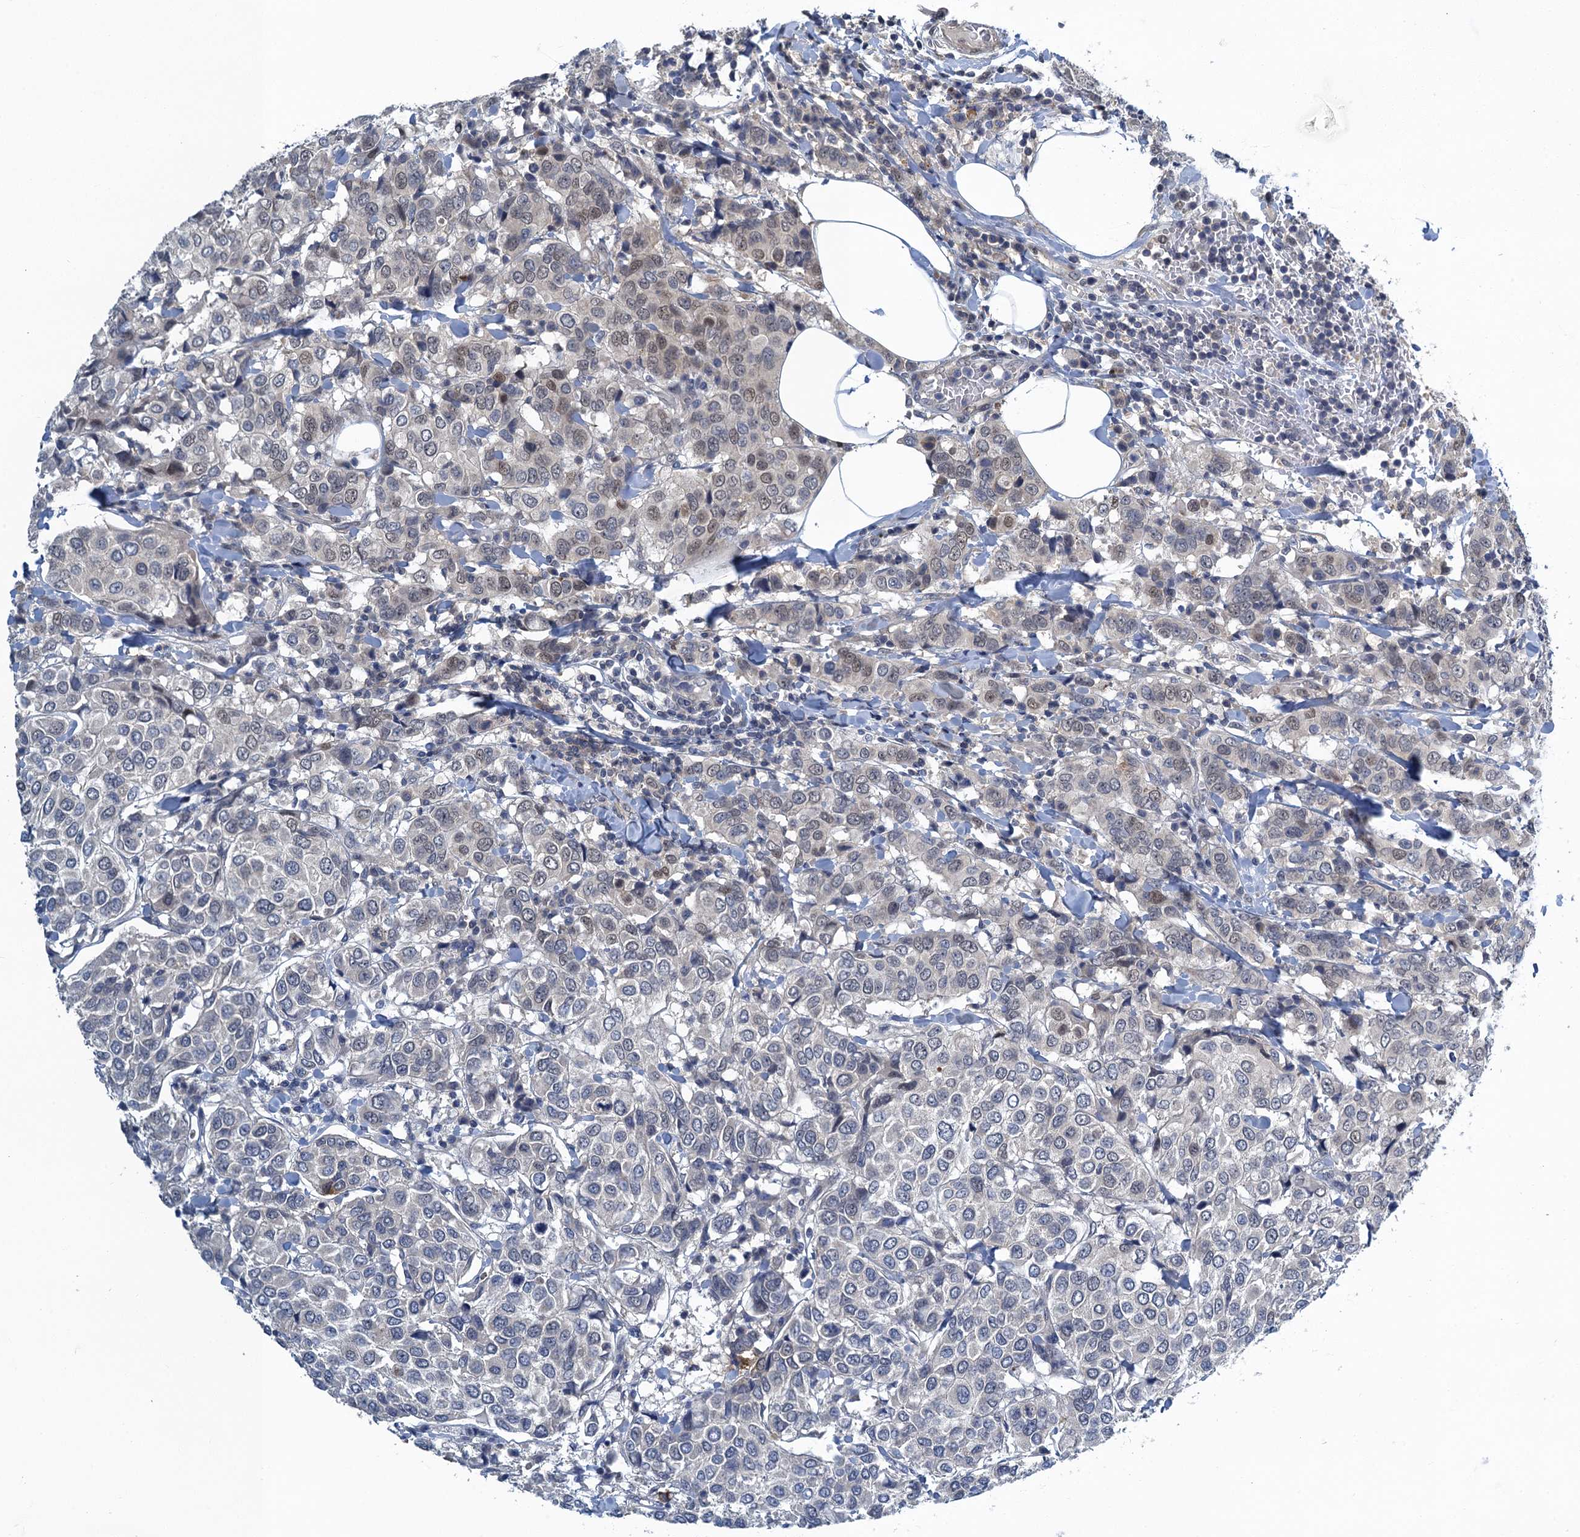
{"staining": {"intensity": "weak", "quantity": "<25%", "location": "nuclear"}, "tissue": "breast cancer", "cell_type": "Tumor cells", "image_type": "cancer", "snomed": [{"axis": "morphology", "description": "Duct carcinoma"}, {"axis": "topography", "description": "Breast"}], "caption": "Image shows no significant protein positivity in tumor cells of breast cancer (infiltrating ductal carcinoma).", "gene": "MRFAP1", "patient": {"sex": "female", "age": 55}}